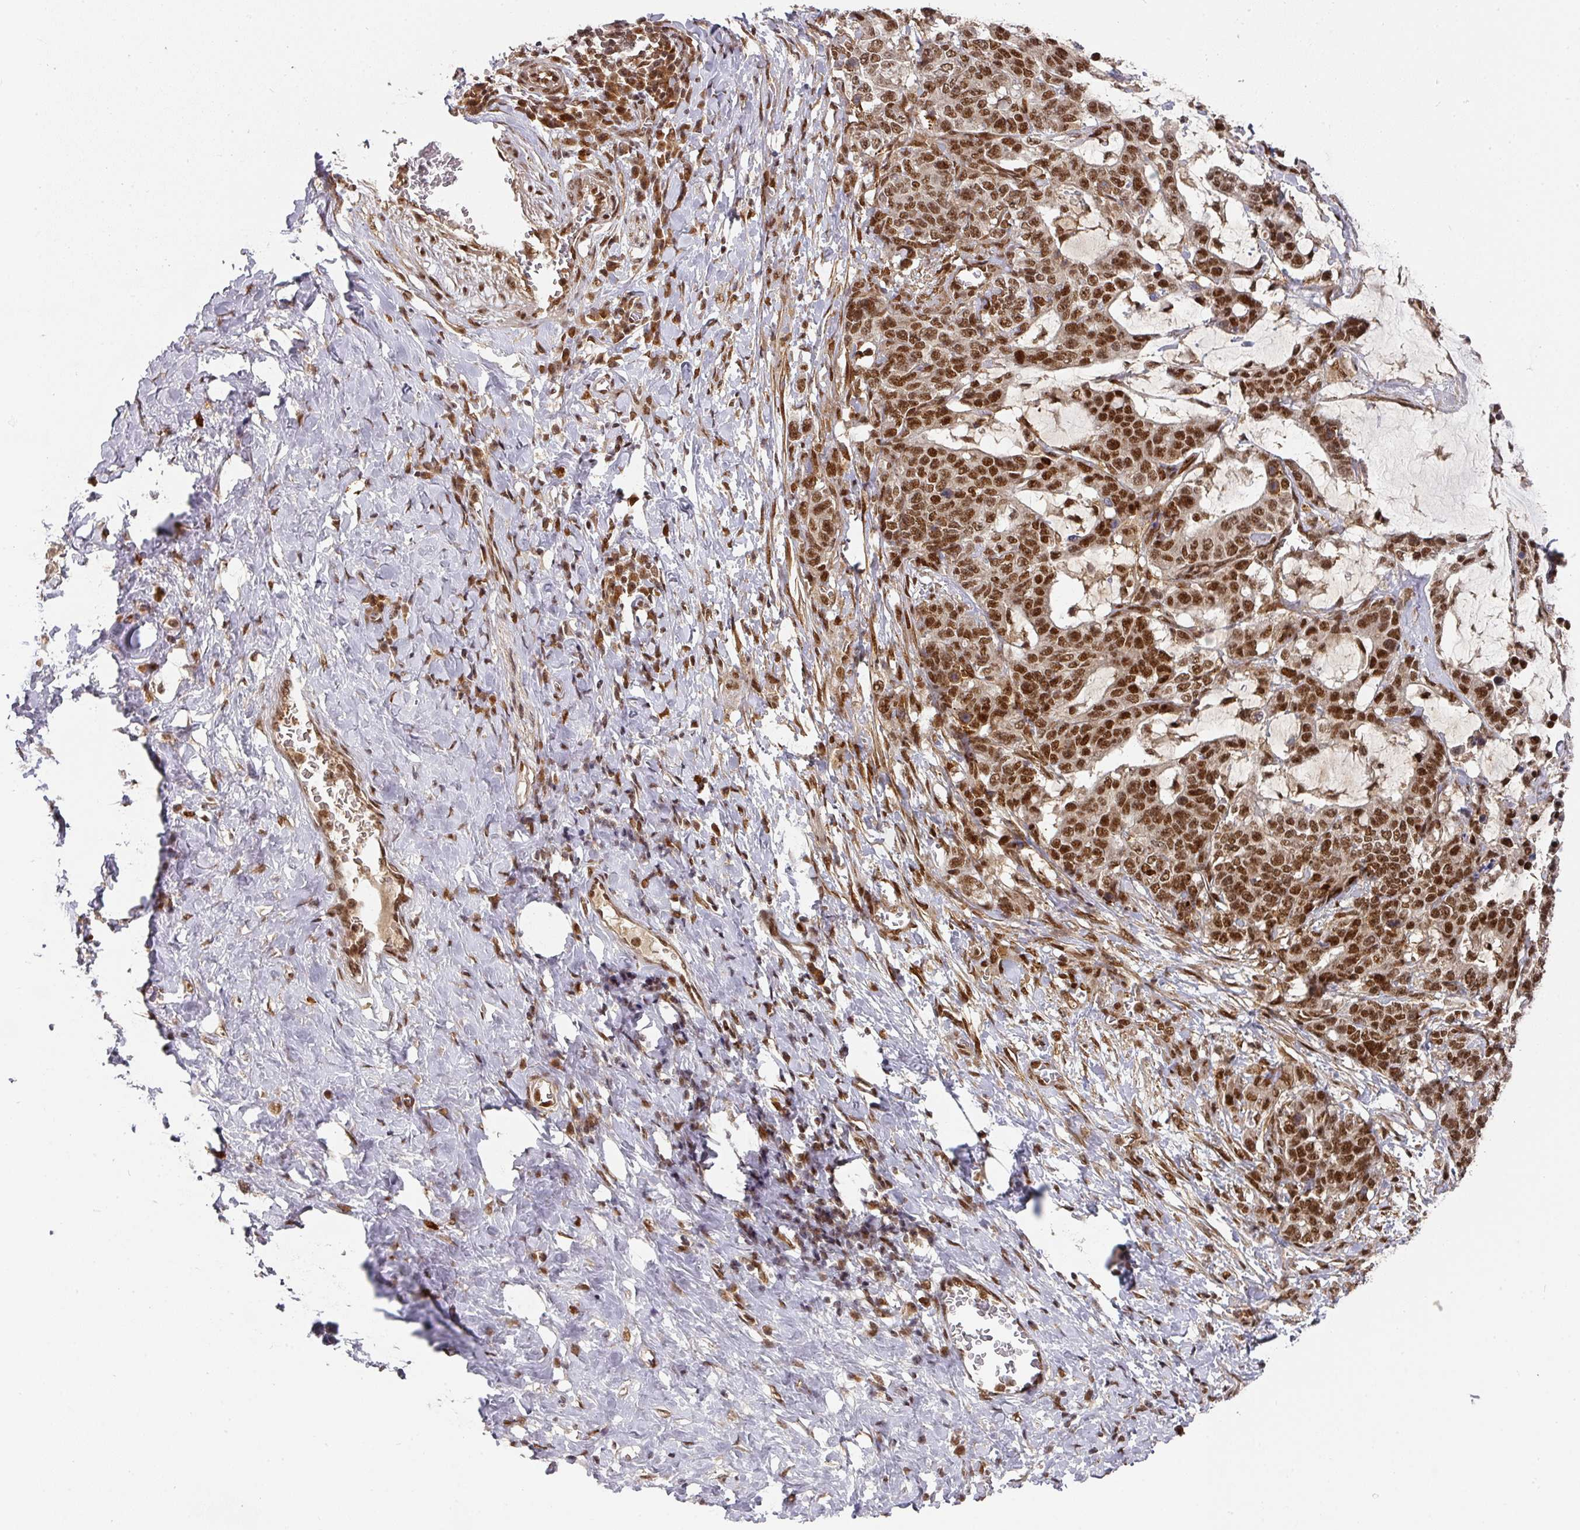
{"staining": {"intensity": "strong", "quantity": ">75%", "location": "nuclear"}, "tissue": "stomach cancer", "cell_type": "Tumor cells", "image_type": "cancer", "snomed": [{"axis": "morphology", "description": "Normal tissue, NOS"}, {"axis": "morphology", "description": "Adenocarcinoma, NOS"}, {"axis": "topography", "description": "Stomach"}], "caption": "Tumor cells exhibit high levels of strong nuclear staining in approximately >75% of cells in human adenocarcinoma (stomach).", "gene": "DIDO1", "patient": {"sex": "female", "age": 64}}